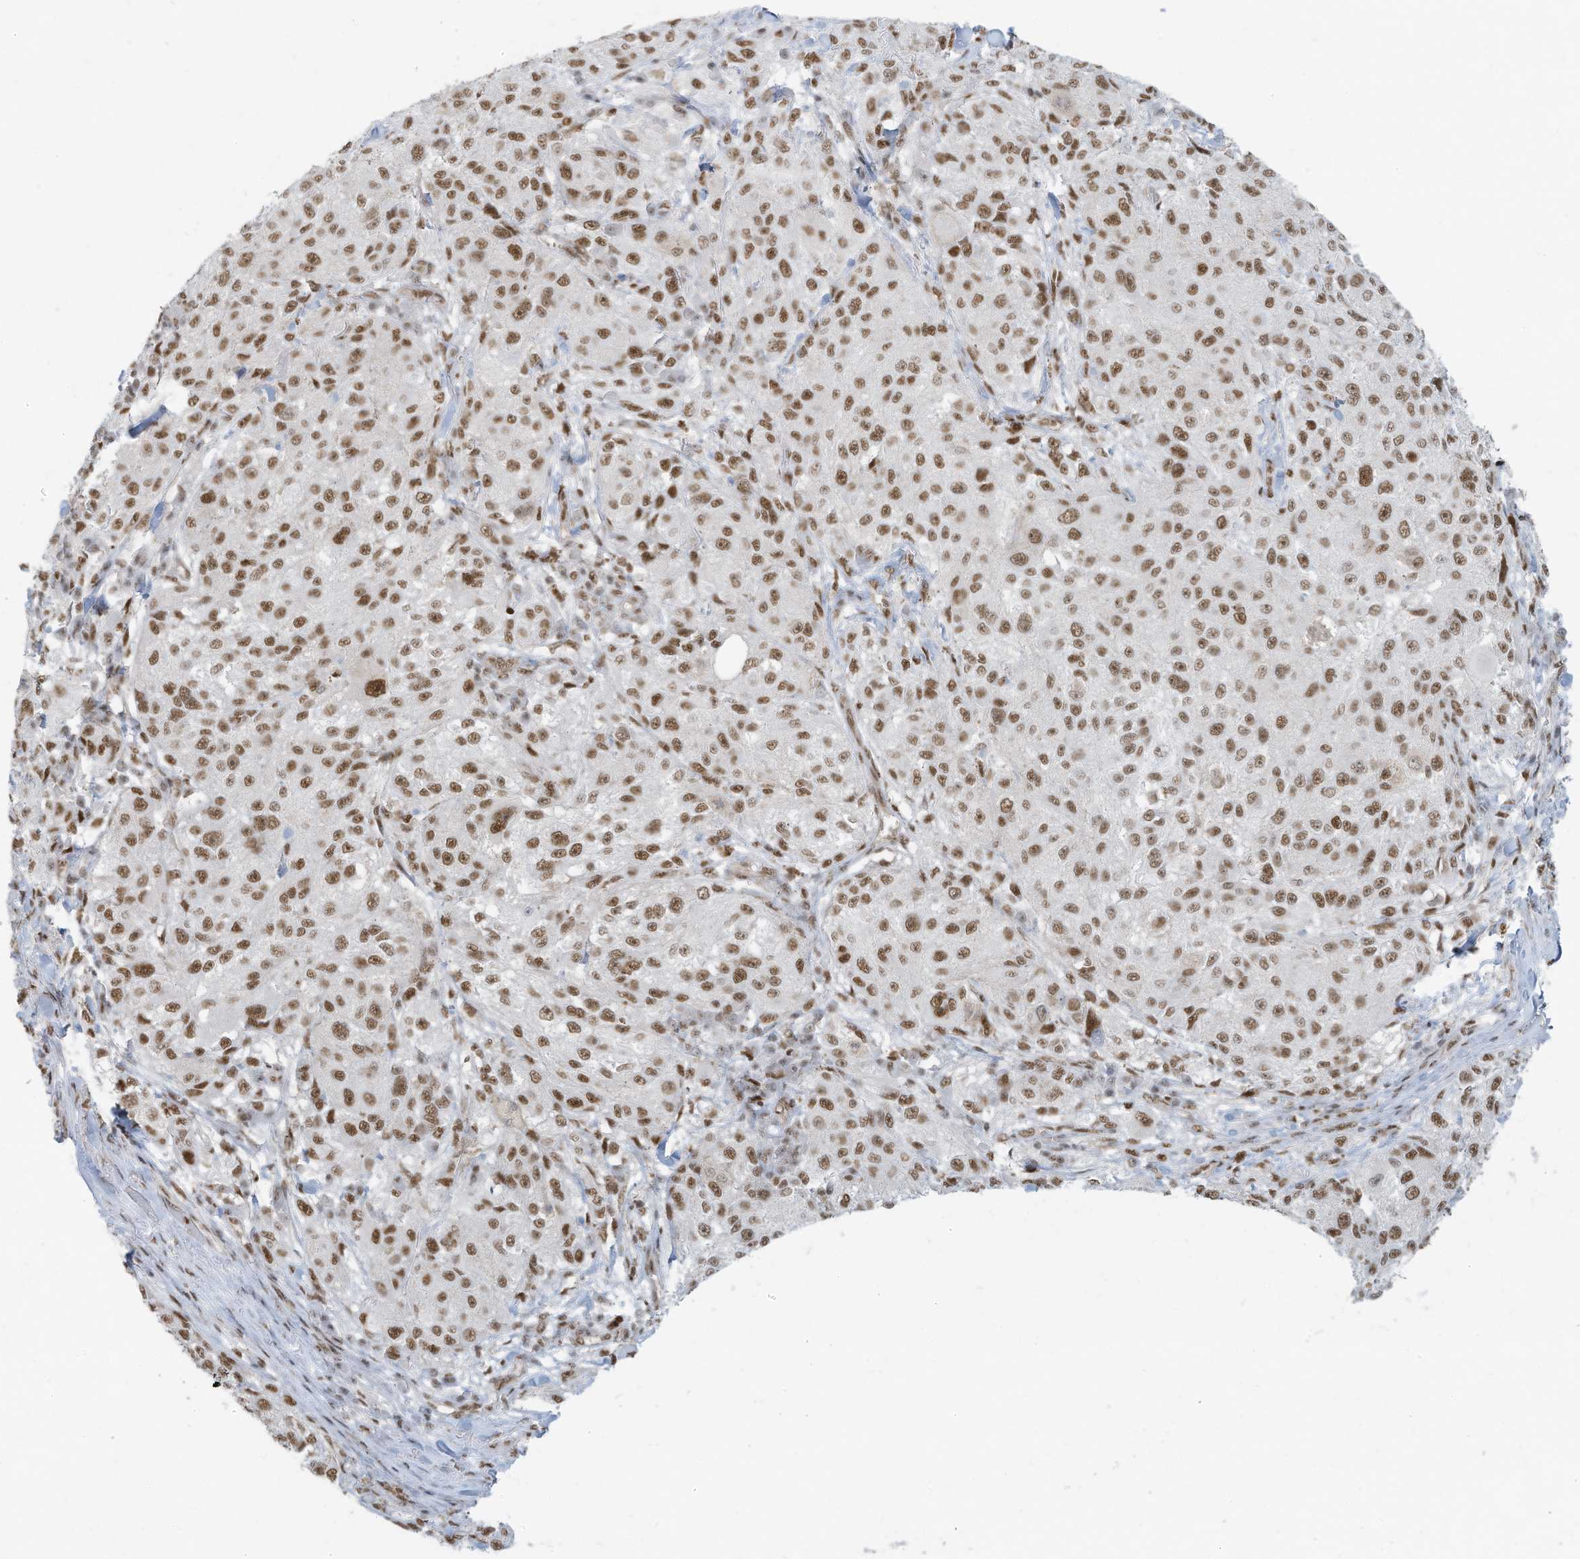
{"staining": {"intensity": "moderate", "quantity": ">75%", "location": "nuclear"}, "tissue": "melanoma", "cell_type": "Tumor cells", "image_type": "cancer", "snomed": [{"axis": "morphology", "description": "Necrosis, NOS"}, {"axis": "morphology", "description": "Malignant melanoma, NOS"}, {"axis": "topography", "description": "Skin"}], "caption": "Malignant melanoma stained with DAB (3,3'-diaminobenzidine) immunohistochemistry (IHC) reveals medium levels of moderate nuclear expression in approximately >75% of tumor cells. Using DAB (3,3'-diaminobenzidine) (brown) and hematoxylin (blue) stains, captured at high magnification using brightfield microscopy.", "gene": "DBR1", "patient": {"sex": "female", "age": 87}}